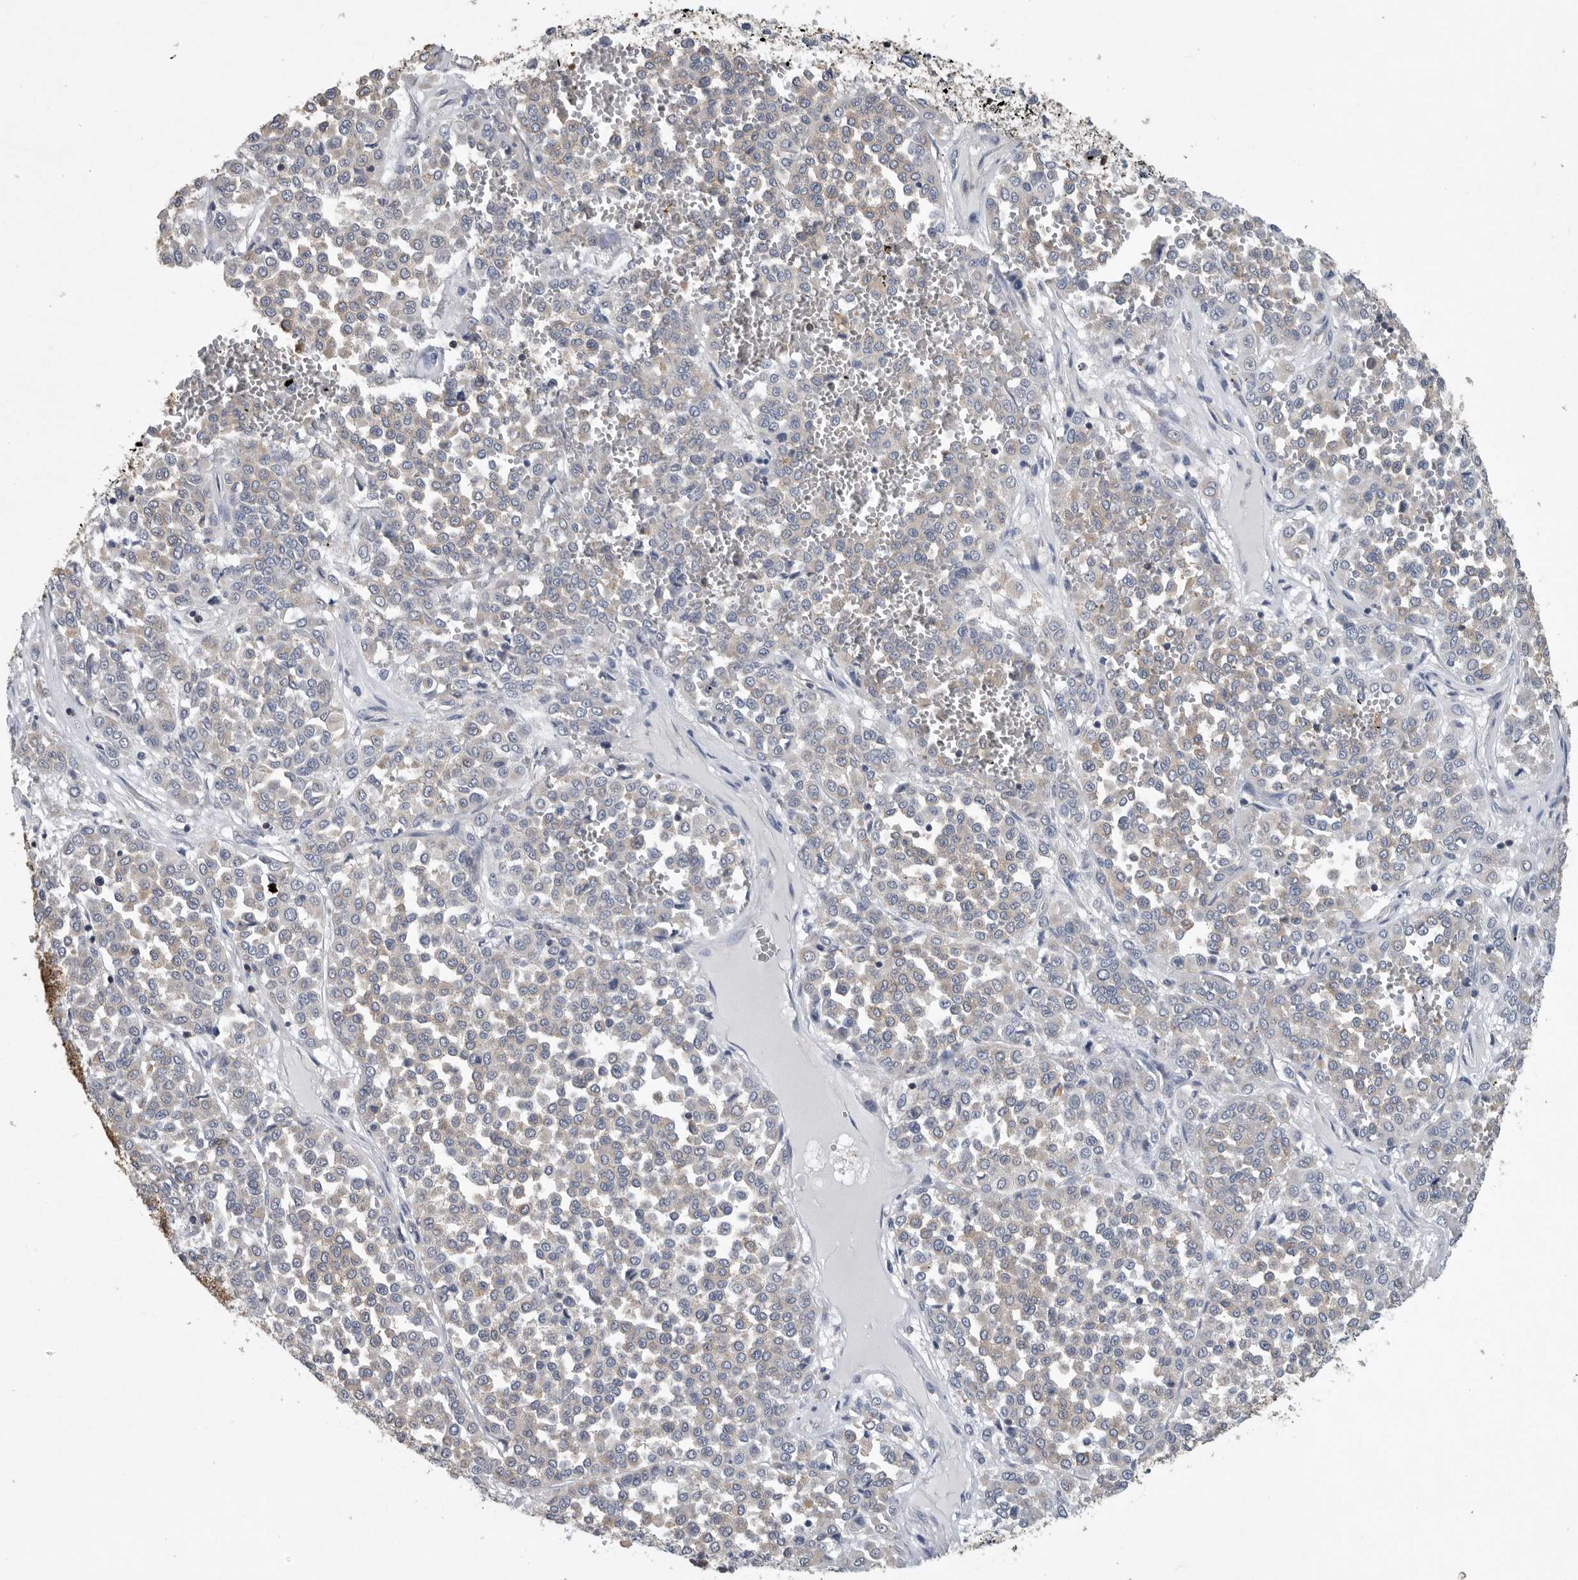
{"staining": {"intensity": "negative", "quantity": "none", "location": "none"}, "tissue": "melanoma", "cell_type": "Tumor cells", "image_type": "cancer", "snomed": [{"axis": "morphology", "description": "Malignant melanoma, Metastatic site"}, {"axis": "topography", "description": "Pancreas"}], "caption": "This micrograph is of melanoma stained with immunohistochemistry to label a protein in brown with the nuclei are counter-stained blue. There is no staining in tumor cells.", "gene": "PDCD4", "patient": {"sex": "female", "age": 30}}